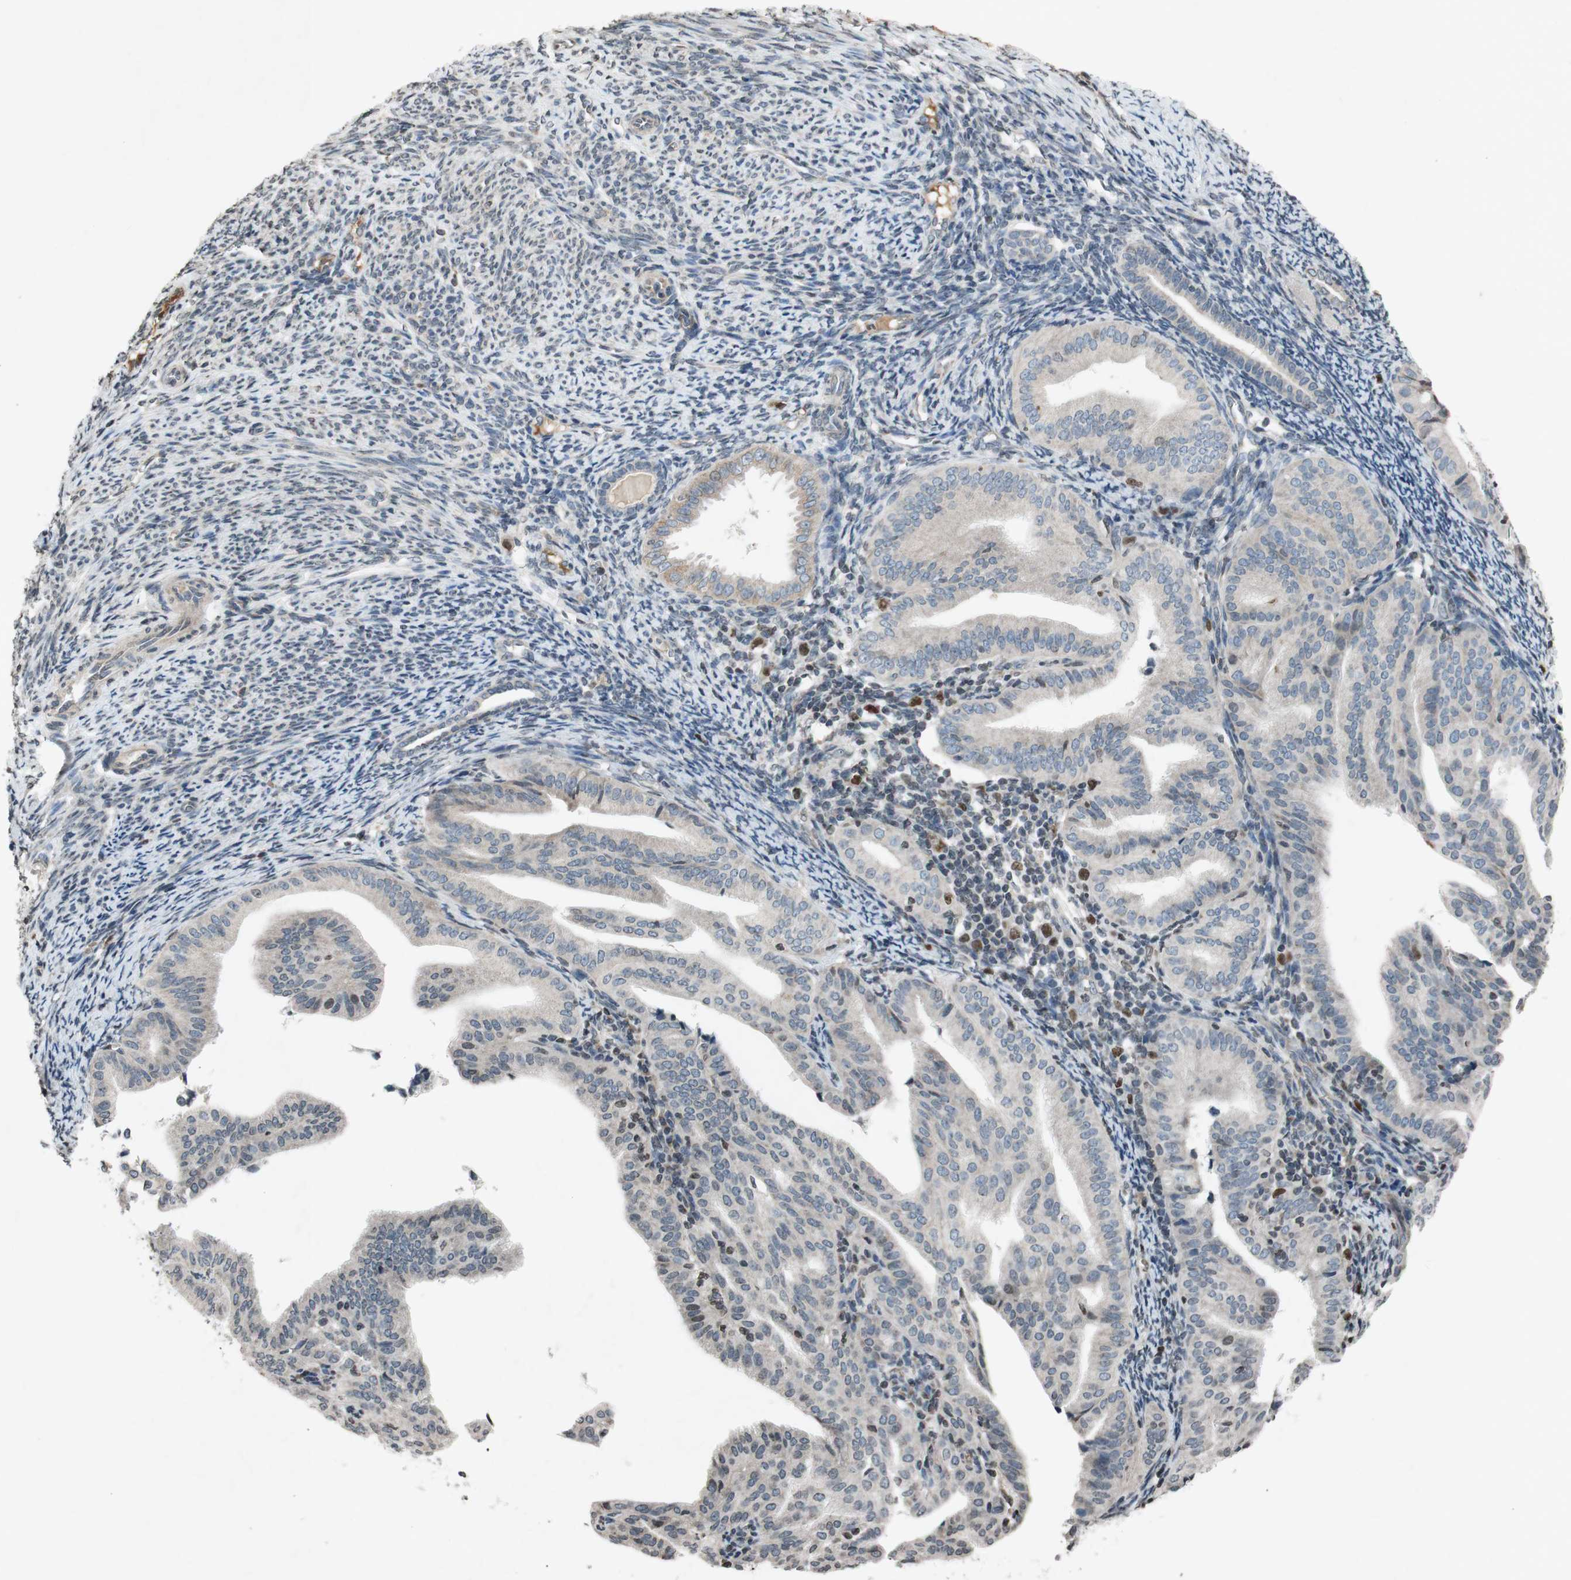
{"staining": {"intensity": "weak", "quantity": "<25%", "location": "cytoplasmic/membranous,nuclear"}, "tissue": "endometrial cancer", "cell_type": "Tumor cells", "image_type": "cancer", "snomed": [{"axis": "morphology", "description": "Adenocarcinoma, NOS"}, {"axis": "topography", "description": "Endometrium"}], "caption": "There is no significant positivity in tumor cells of endometrial cancer (adenocarcinoma).", "gene": "MCM6", "patient": {"sex": "female", "age": 58}}